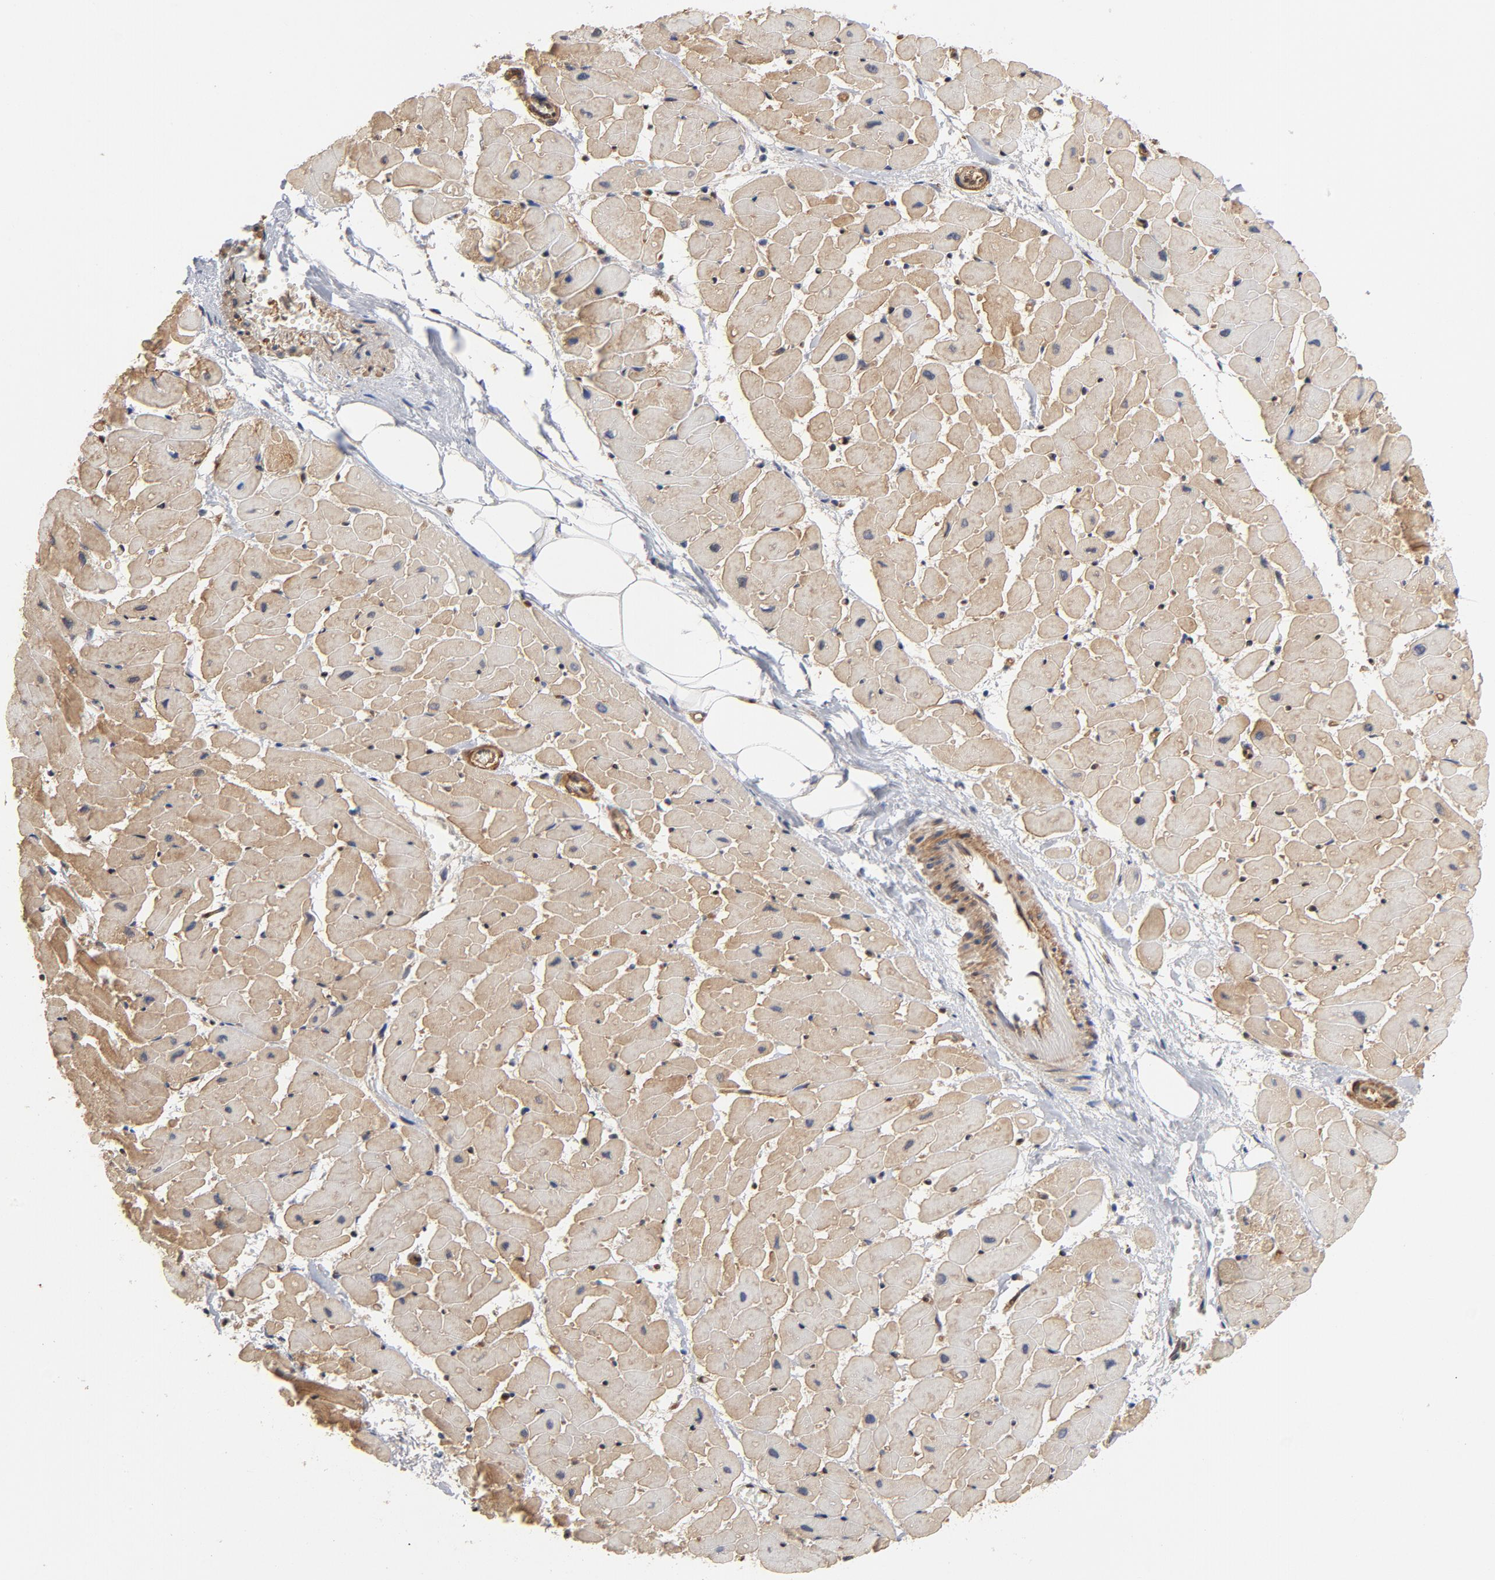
{"staining": {"intensity": "moderate", "quantity": ">75%", "location": "cytoplasmic/membranous"}, "tissue": "heart muscle", "cell_type": "Cardiomyocytes", "image_type": "normal", "snomed": [{"axis": "morphology", "description": "Normal tissue, NOS"}, {"axis": "topography", "description": "Heart"}], "caption": "The image displays a brown stain indicating the presence of a protein in the cytoplasmic/membranous of cardiomyocytes in heart muscle.", "gene": "CDC37", "patient": {"sex": "female", "age": 19}}